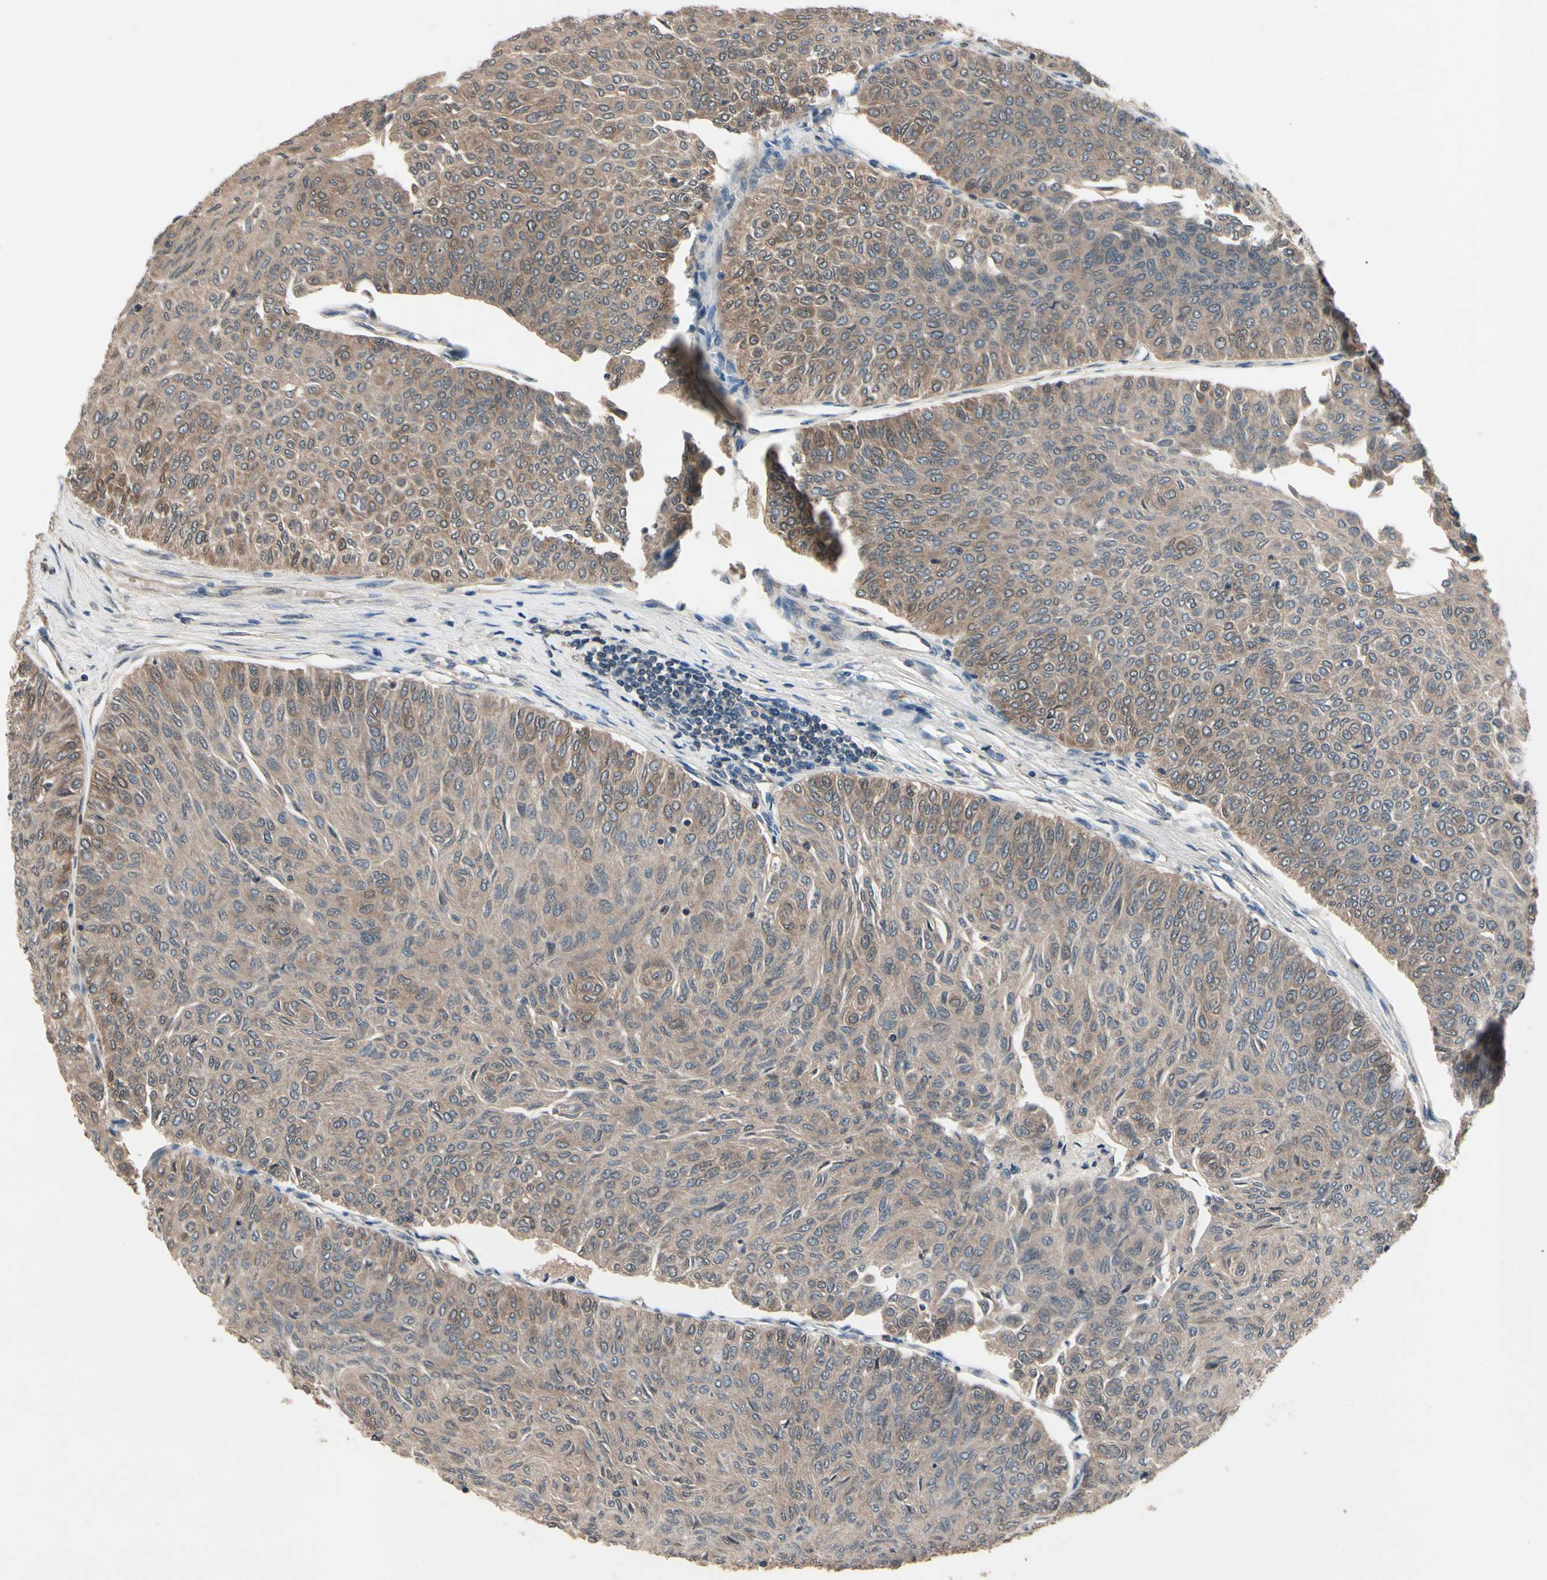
{"staining": {"intensity": "moderate", "quantity": ">75%", "location": "cytoplasmic/membranous"}, "tissue": "urothelial cancer", "cell_type": "Tumor cells", "image_type": "cancer", "snomed": [{"axis": "morphology", "description": "Urothelial carcinoma, Low grade"}, {"axis": "topography", "description": "Urinary bladder"}], "caption": "Protein staining by immunohistochemistry (IHC) demonstrates moderate cytoplasmic/membranous positivity in about >75% of tumor cells in urothelial cancer.", "gene": "PRDX6", "patient": {"sex": "male", "age": 78}}